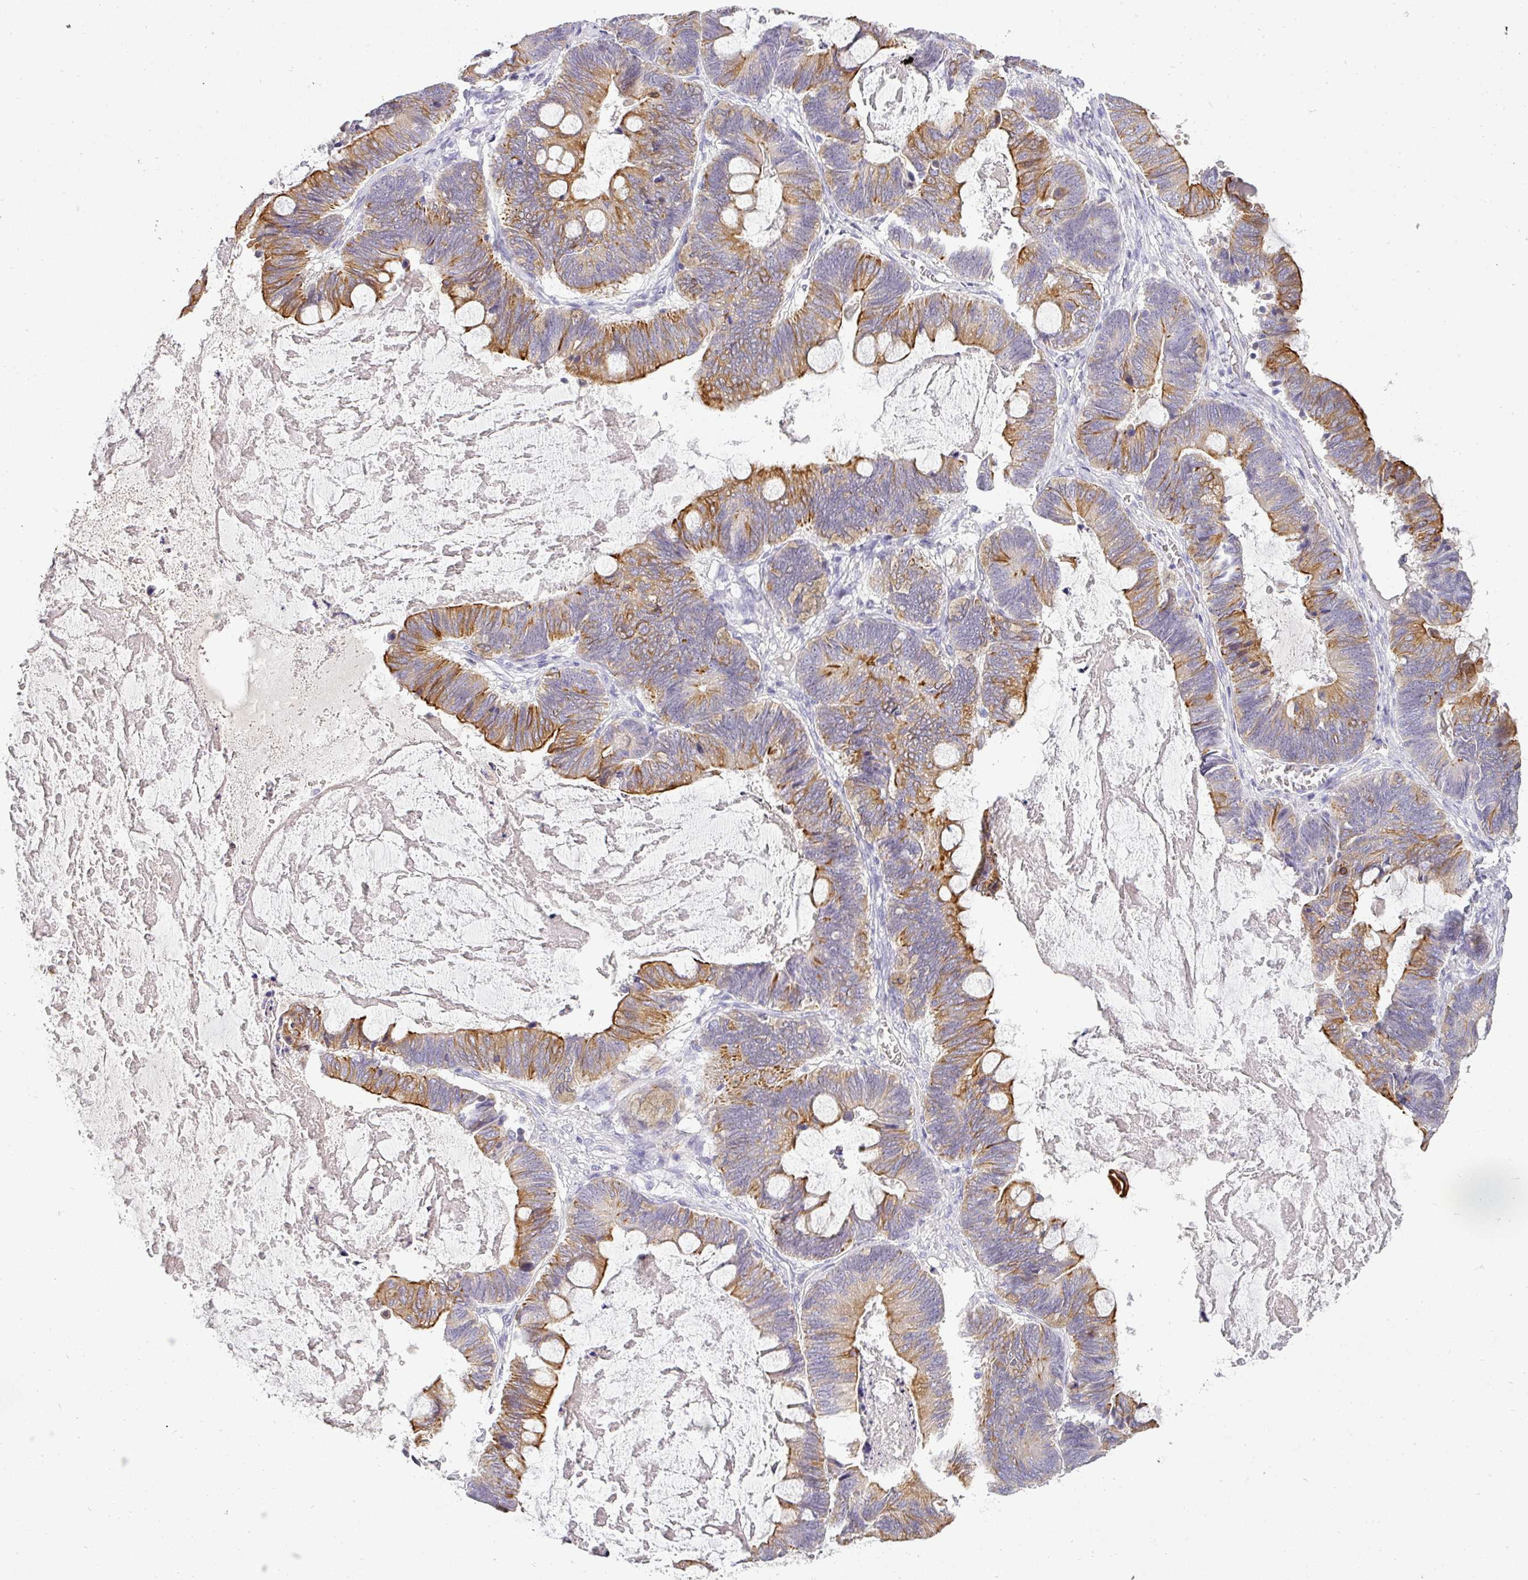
{"staining": {"intensity": "moderate", "quantity": ">75%", "location": "cytoplasmic/membranous"}, "tissue": "ovarian cancer", "cell_type": "Tumor cells", "image_type": "cancer", "snomed": [{"axis": "morphology", "description": "Cystadenocarcinoma, mucinous, NOS"}, {"axis": "topography", "description": "Ovary"}], "caption": "Tumor cells display medium levels of moderate cytoplasmic/membranous staining in approximately >75% of cells in ovarian cancer.", "gene": "ASXL3", "patient": {"sex": "female", "age": 61}}